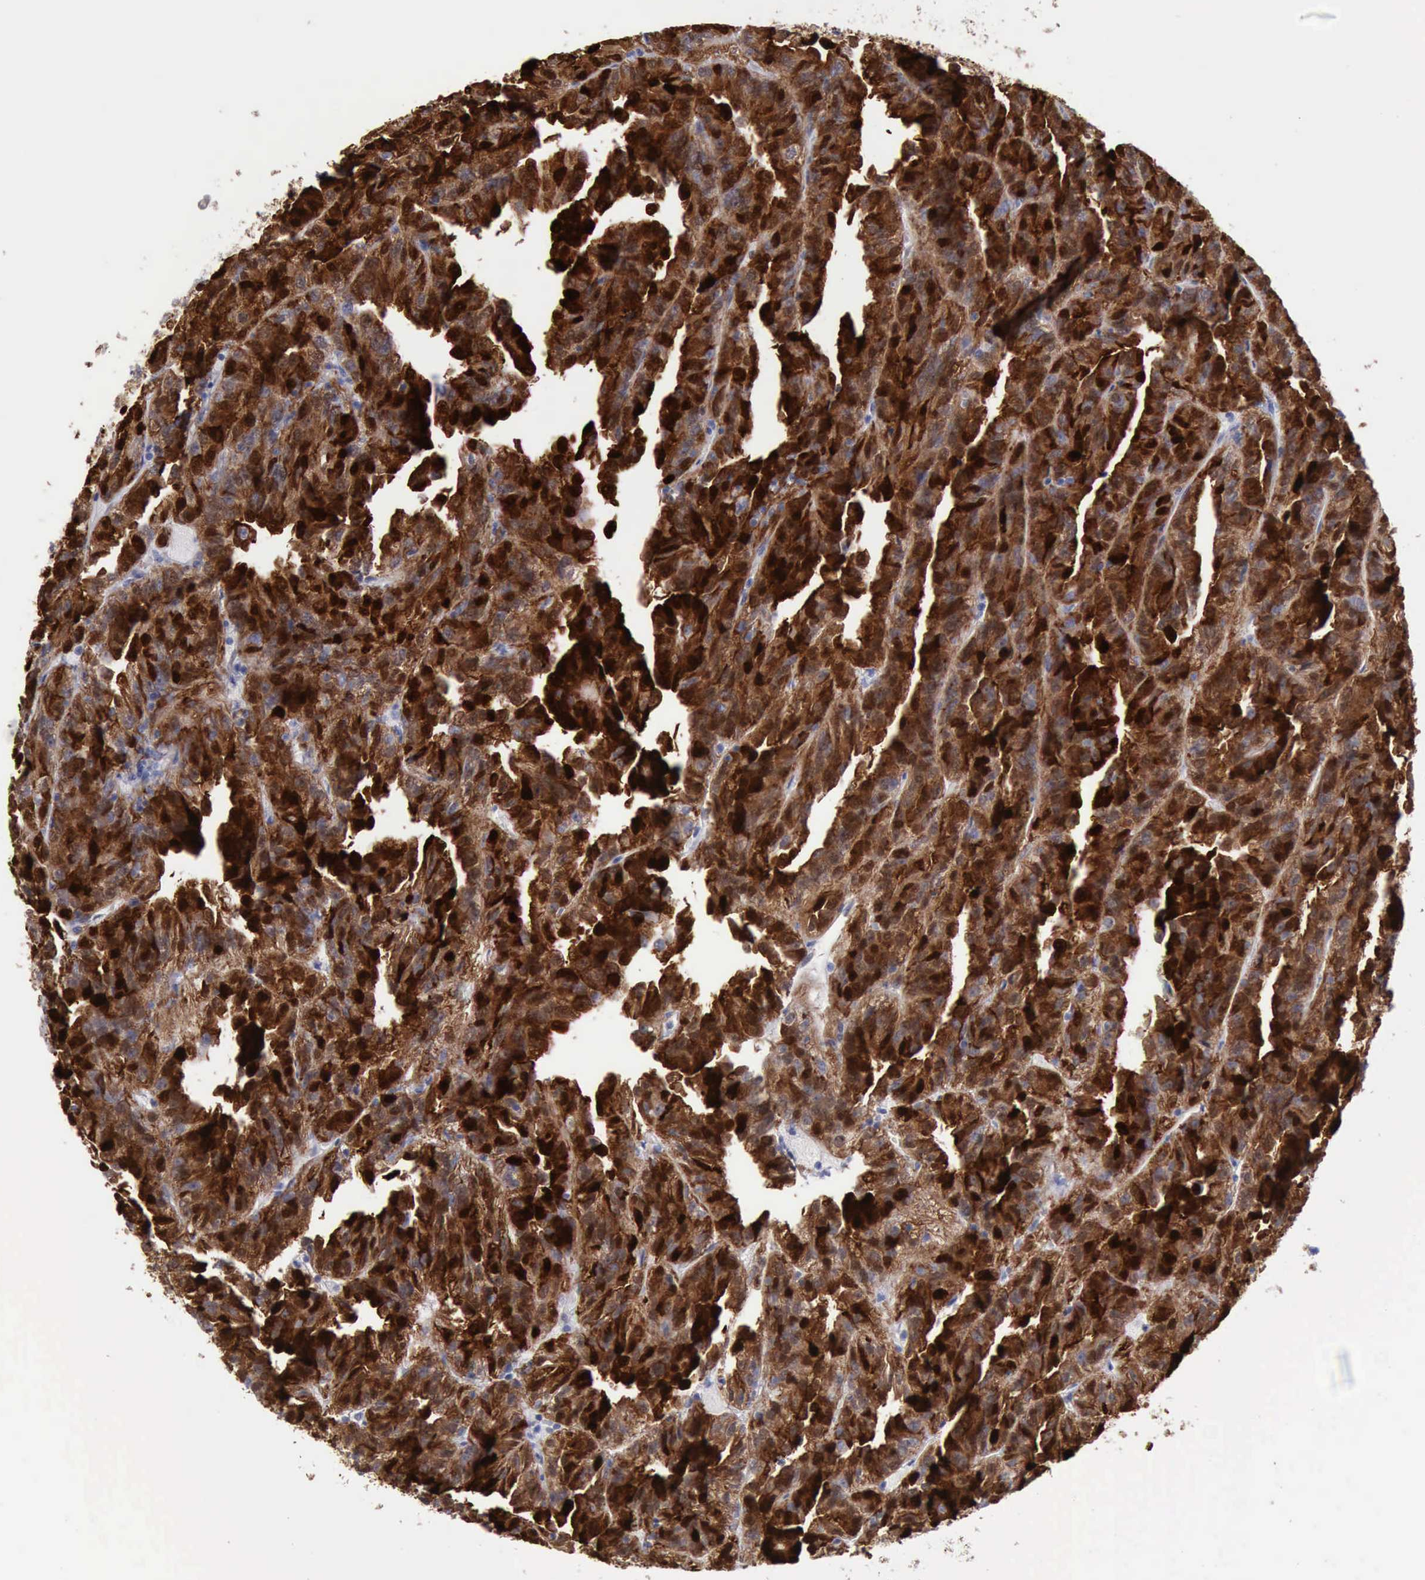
{"staining": {"intensity": "strong", "quantity": ">75%", "location": "cytoplasmic/membranous,nuclear"}, "tissue": "renal cancer", "cell_type": "Tumor cells", "image_type": "cancer", "snomed": [{"axis": "morphology", "description": "Adenocarcinoma, NOS"}, {"axis": "topography", "description": "Kidney"}], "caption": "Protein expression analysis of human renal cancer reveals strong cytoplasmic/membranous and nuclear positivity in approximately >75% of tumor cells.", "gene": "FHL1", "patient": {"sex": "male", "age": 46}}